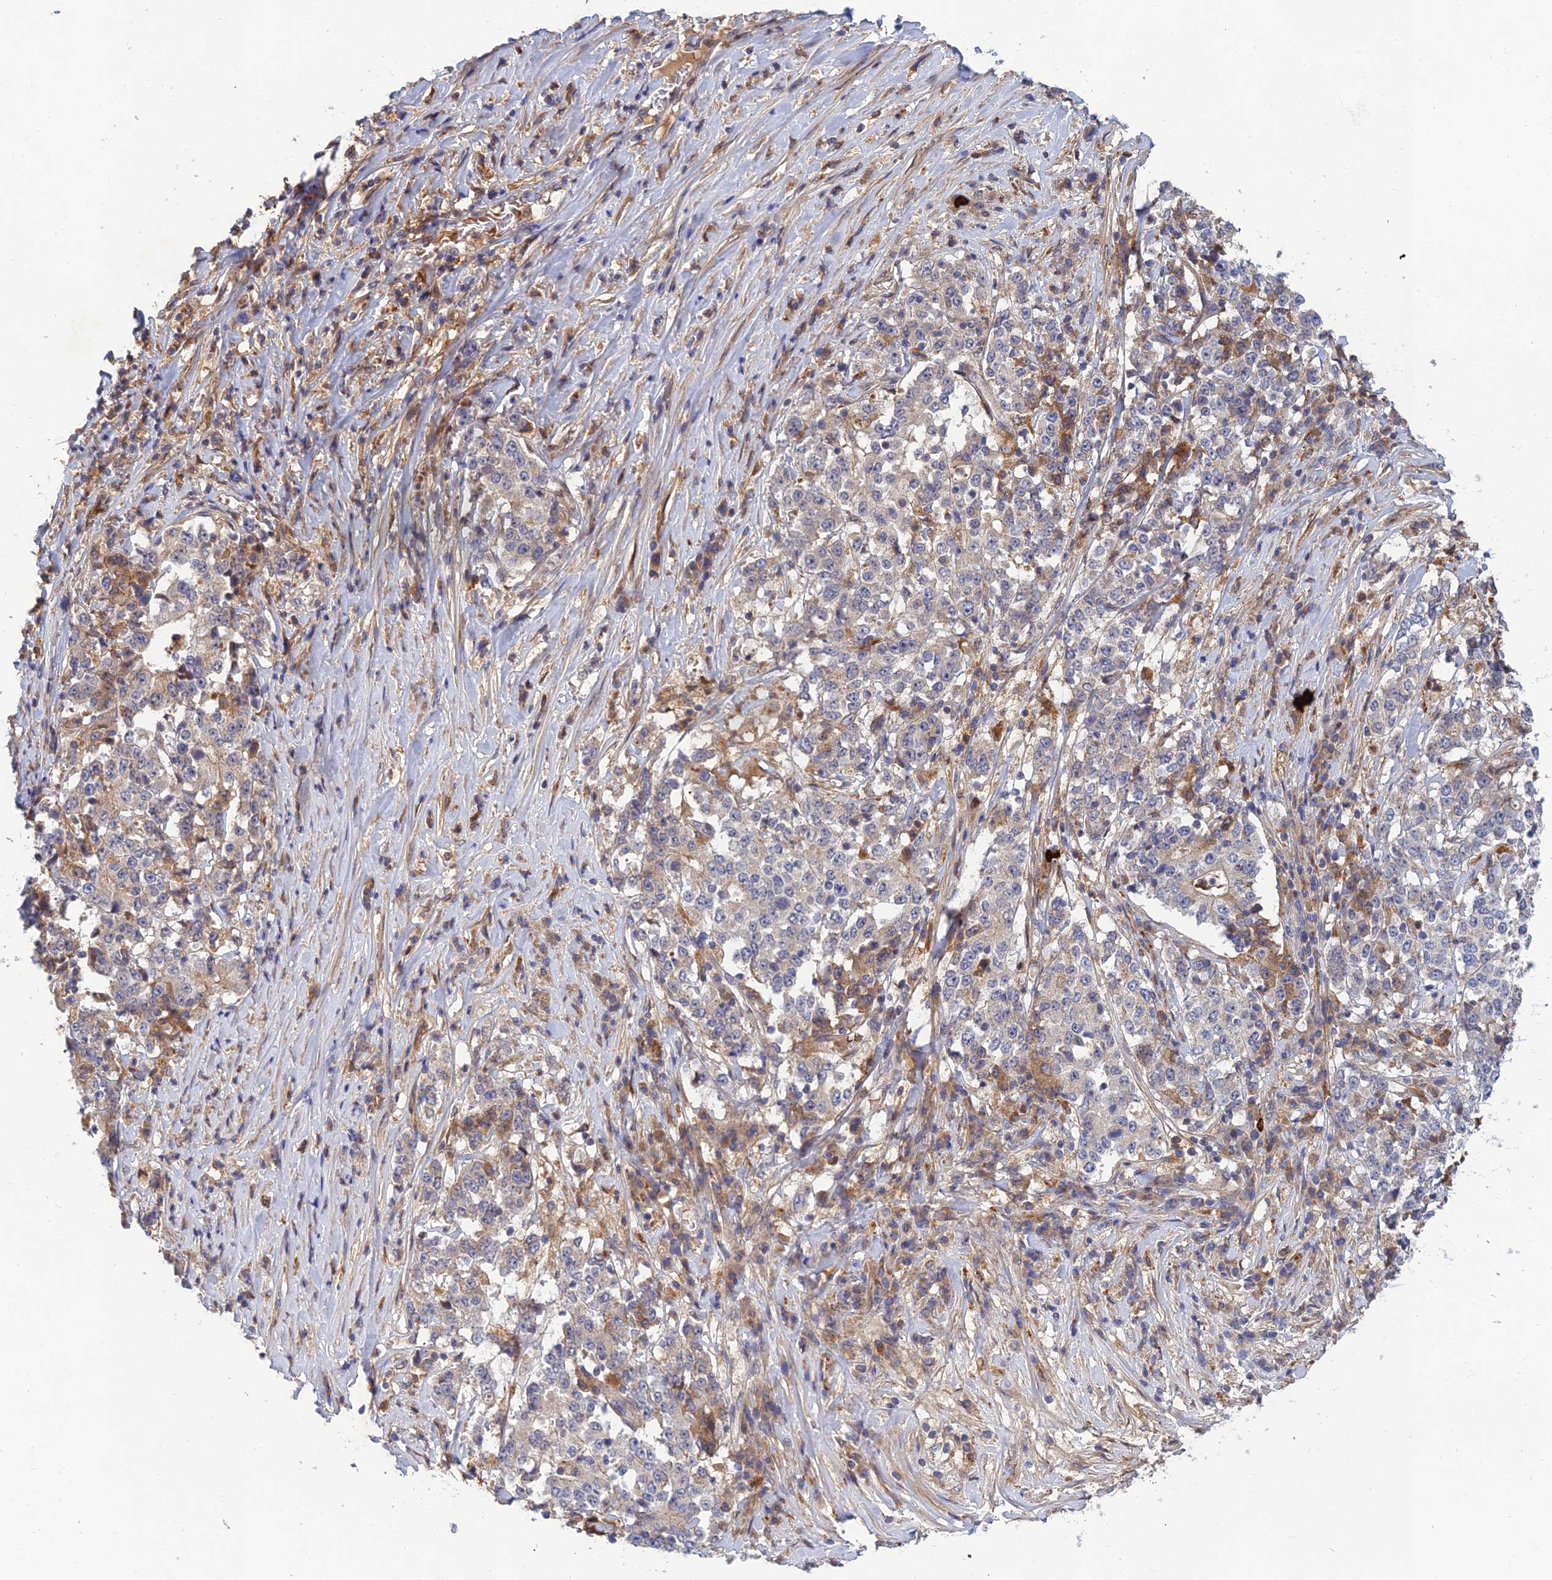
{"staining": {"intensity": "negative", "quantity": "none", "location": "none"}, "tissue": "stomach cancer", "cell_type": "Tumor cells", "image_type": "cancer", "snomed": [{"axis": "morphology", "description": "Adenocarcinoma, NOS"}, {"axis": "topography", "description": "Stomach"}], "caption": "Tumor cells show no significant protein staining in stomach adenocarcinoma.", "gene": "FAM151B", "patient": {"sex": "male", "age": 59}}